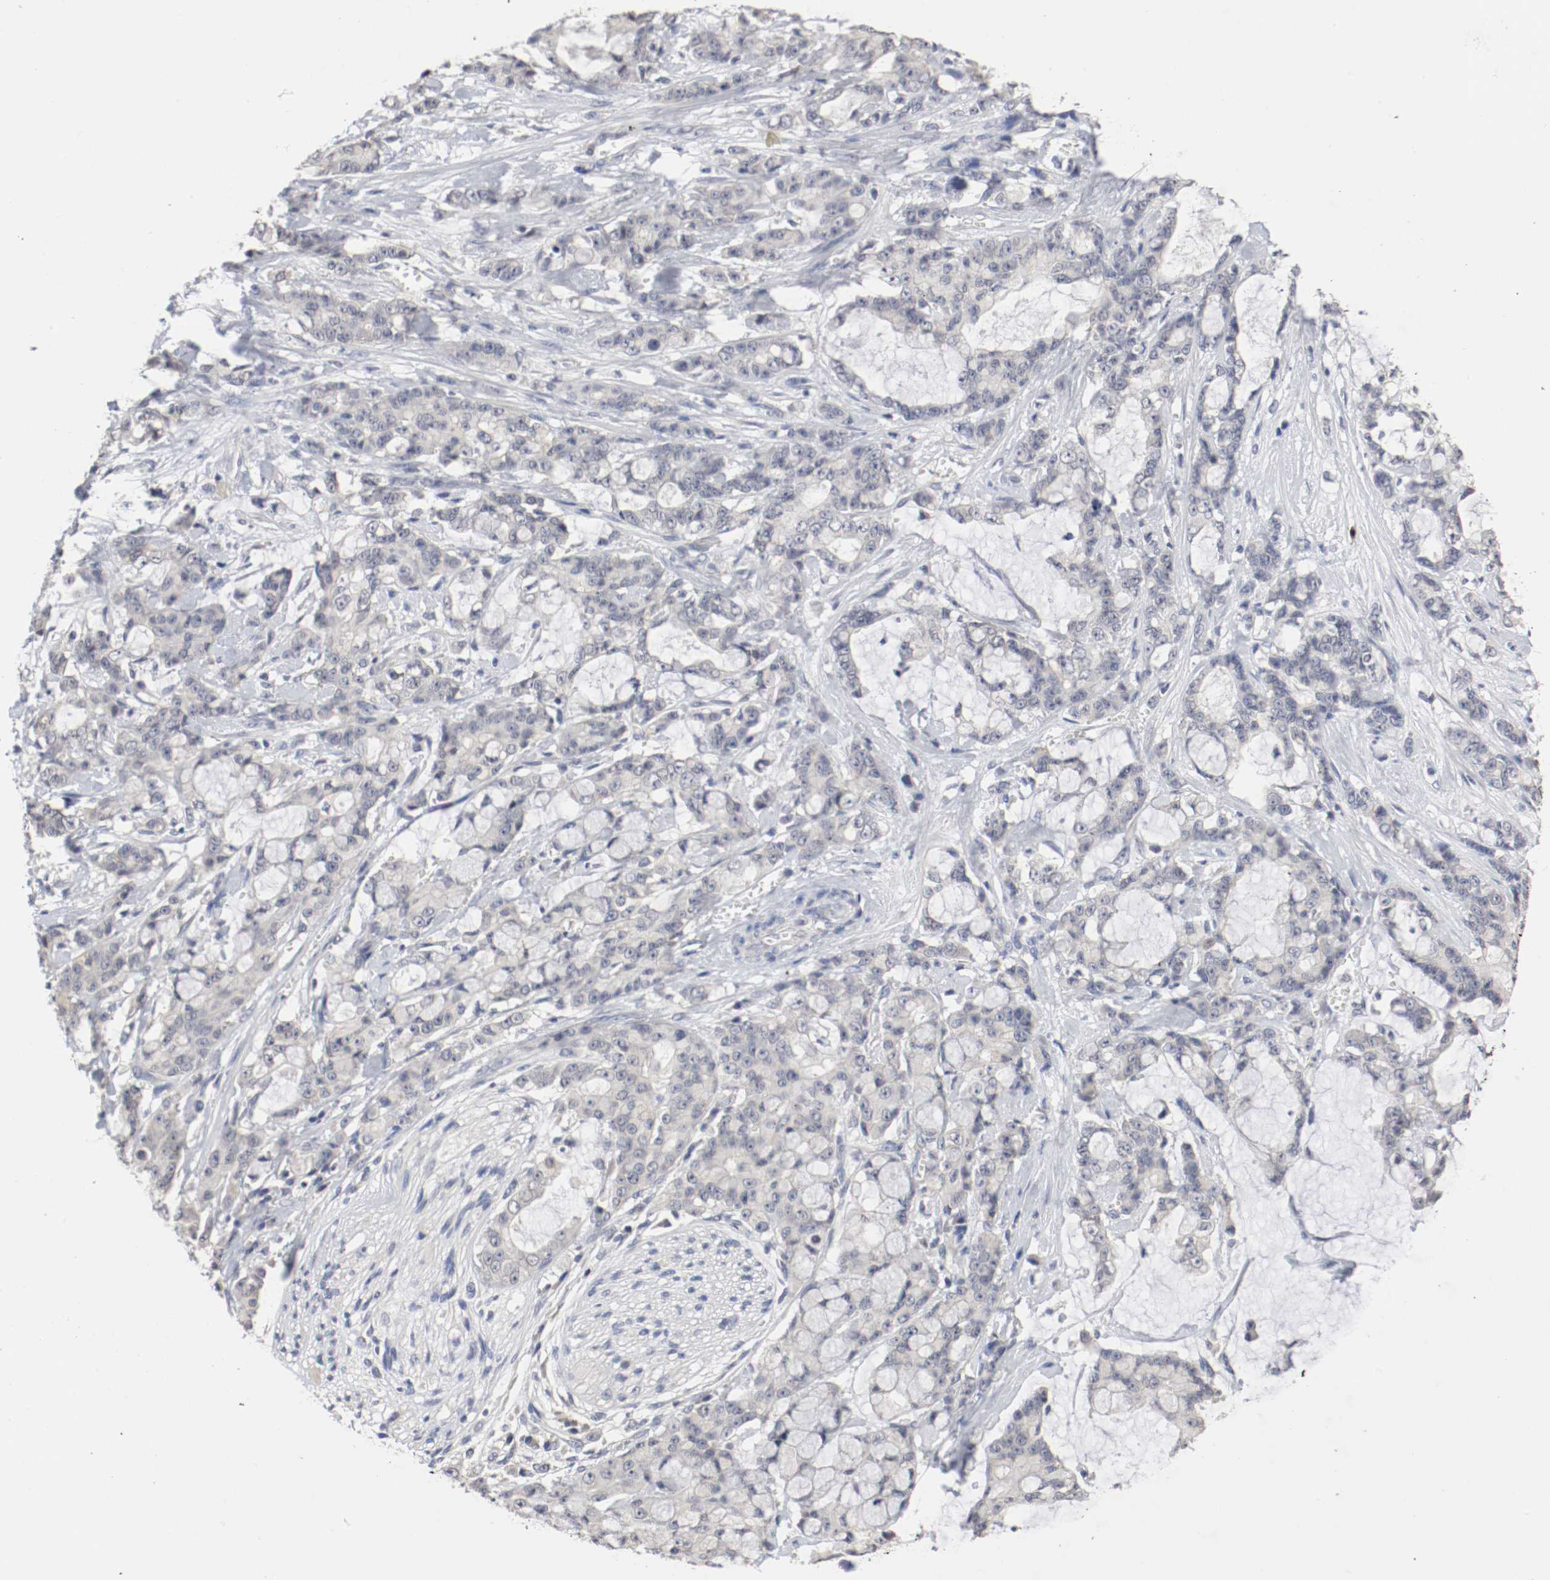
{"staining": {"intensity": "negative", "quantity": "none", "location": "none"}, "tissue": "pancreatic cancer", "cell_type": "Tumor cells", "image_type": "cancer", "snomed": [{"axis": "morphology", "description": "Adenocarcinoma, NOS"}, {"axis": "topography", "description": "Pancreas"}], "caption": "Immunohistochemistry image of neoplastic tissue: pancreatic cancer (adenocarcinoma) stained with DAB exhibits no significant protein positivity in tumor cells.", "gene": "CEBPE", "patient": {"sex": "female", "age": 73}}